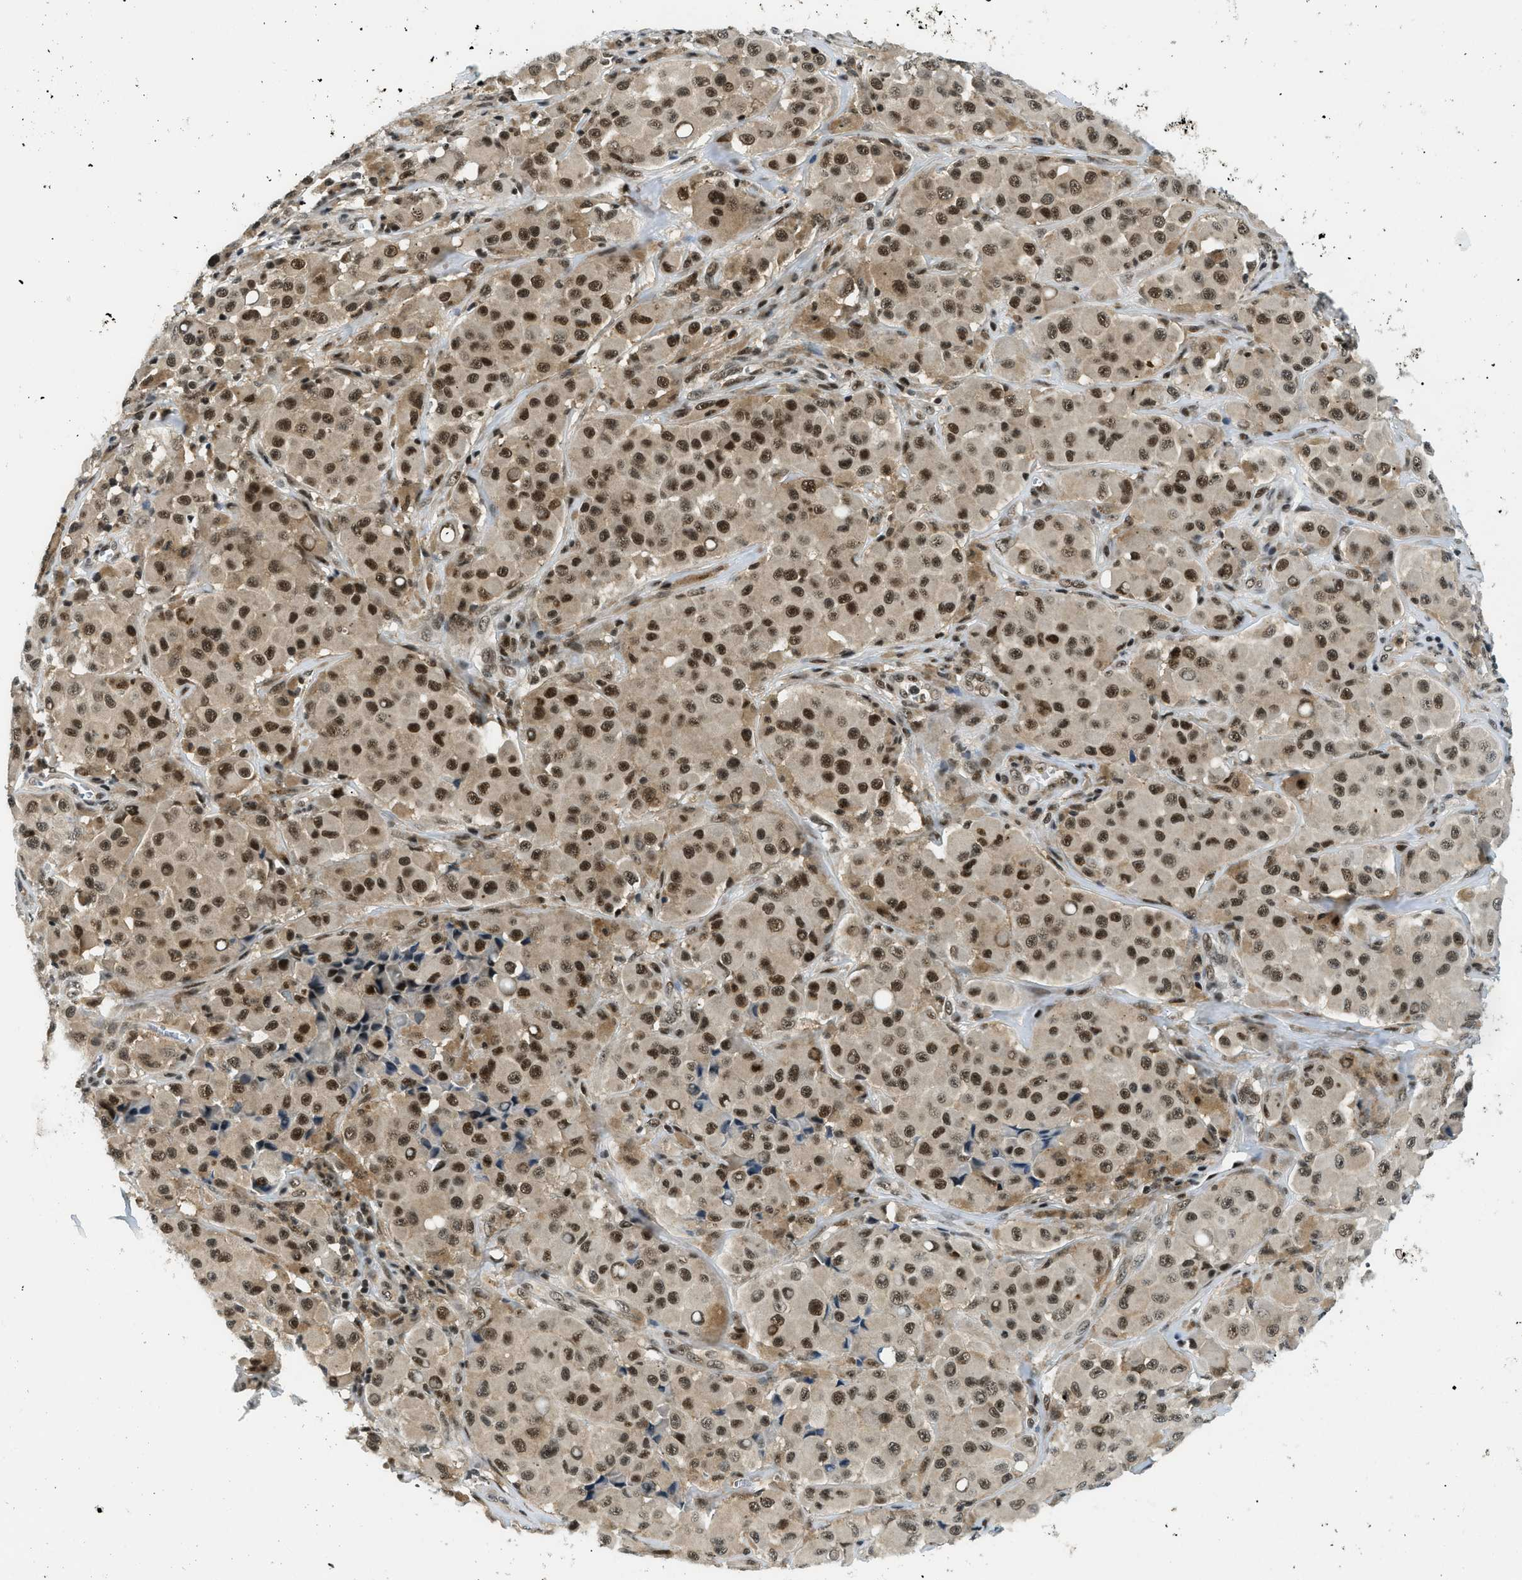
{"staining": {"intensity": "strong", "quantity": ">75%", "location": "nuclear"}, "tissue": "melanoma", "cell_type": "Tumor cells", "image_type": "cancer", "snomed": [{"axis": "morphology", "description": "Malignant melanoma, NOS"}, {"axis": "topography", "description": "Skin"}], "caption": "Immunohistochemistry image of human melanoma stained for a protein (brown), which exhibits high levels of strong nuclear positivity in approximately >75% of tumor cells.", "gene": "RBM15", "patient": {"sex": "male", "age": 84}}